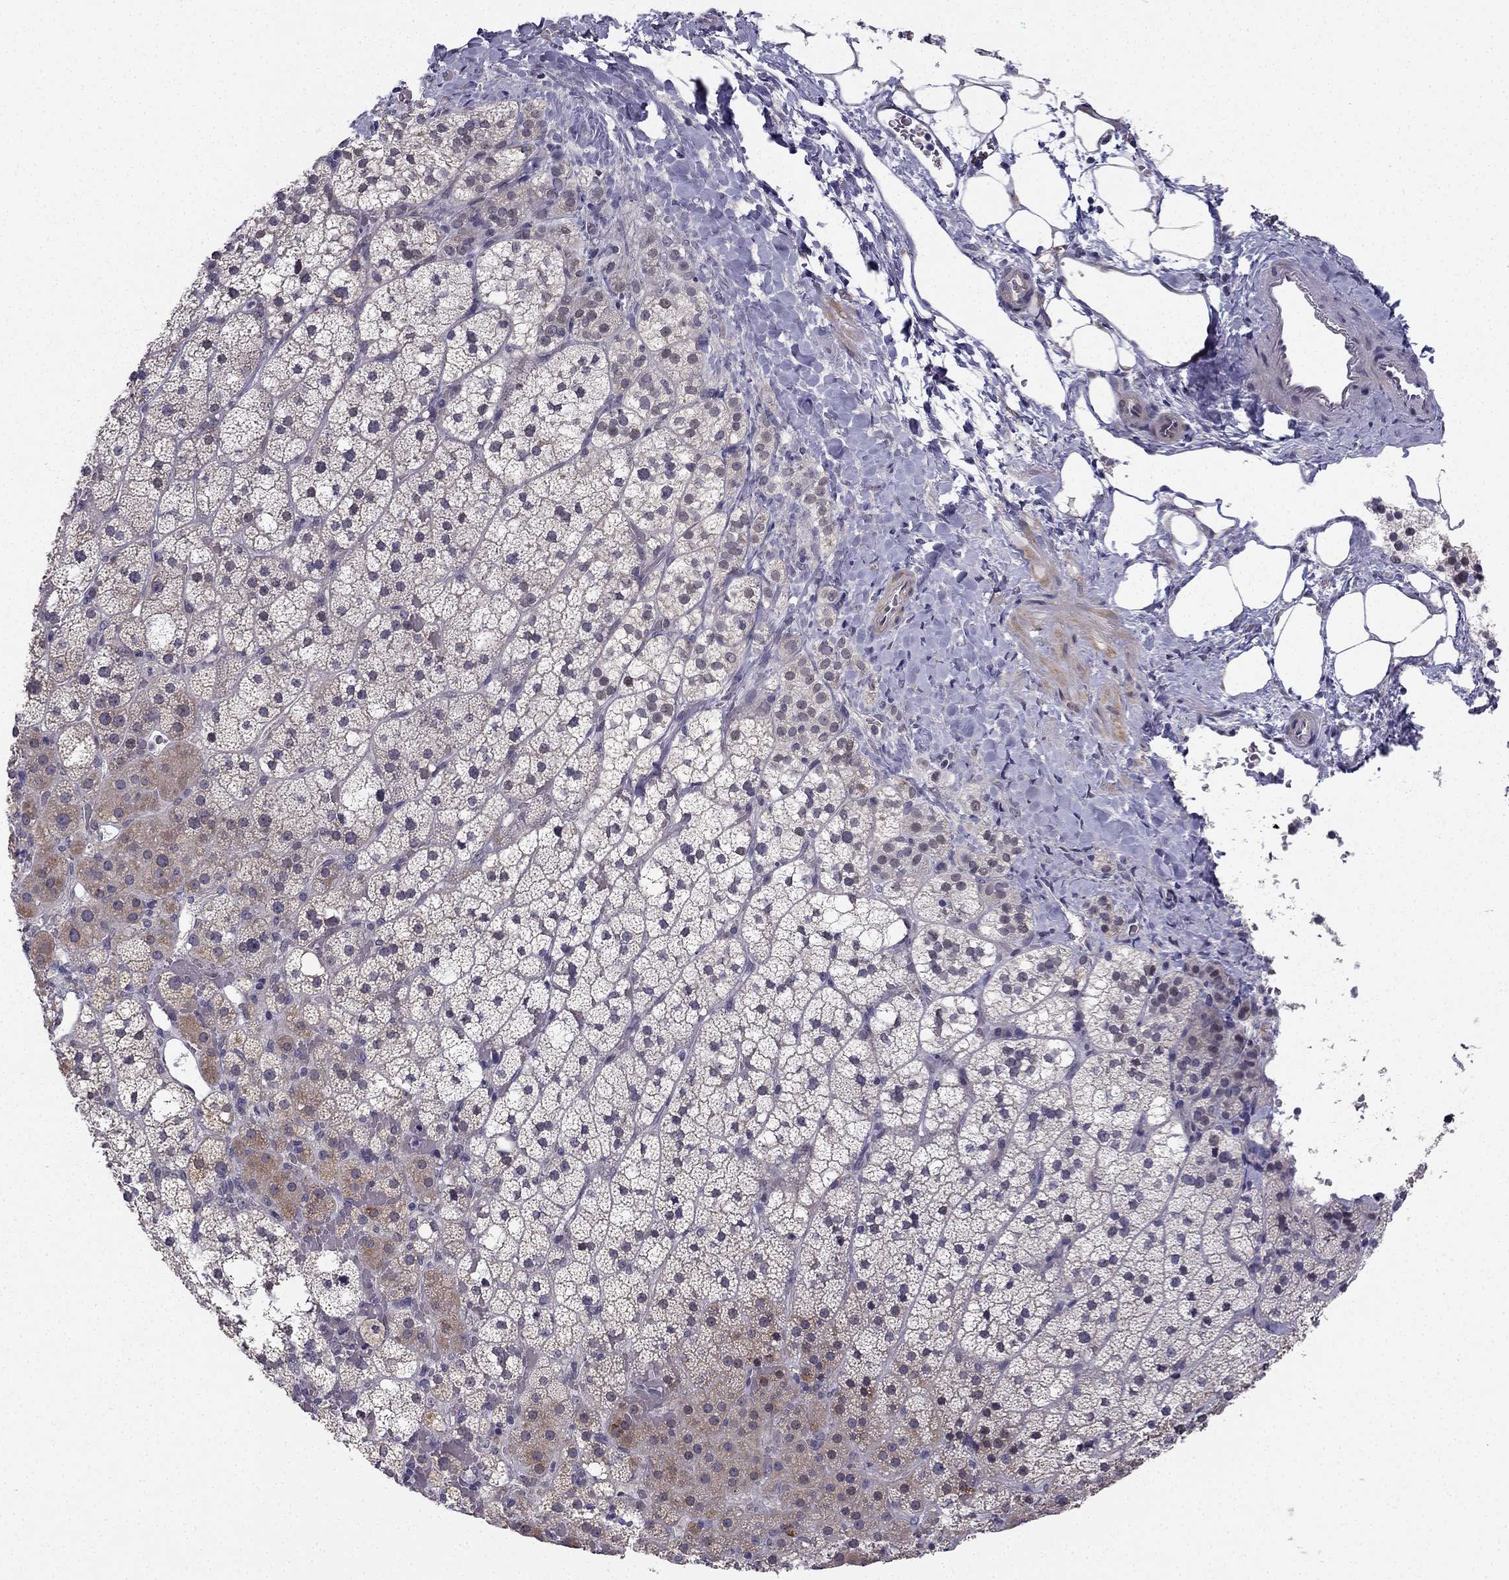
{"staining": {"intensity": "moderate", "quantity": "<25%", "location": "cytoplasmic/membranous"}, "tissue": "adrenal gland", "cell_type": "Glandular cells", "image_type": "normal", "snomed": [{"axis": "morphology", "description": "Normal tissue, NOS"}, {"axis": "topography", "description": "Adrenal gland"}], "caption": "High-power microscopy captured an immunohistochemistry (IHC) image of normal adrenal gland, revealing moderate cytoplasmic/membranous expression in approximately <25% of glandular cells.", "gene": "CHST8", "patient": {"sex": "male", "age": 53}}